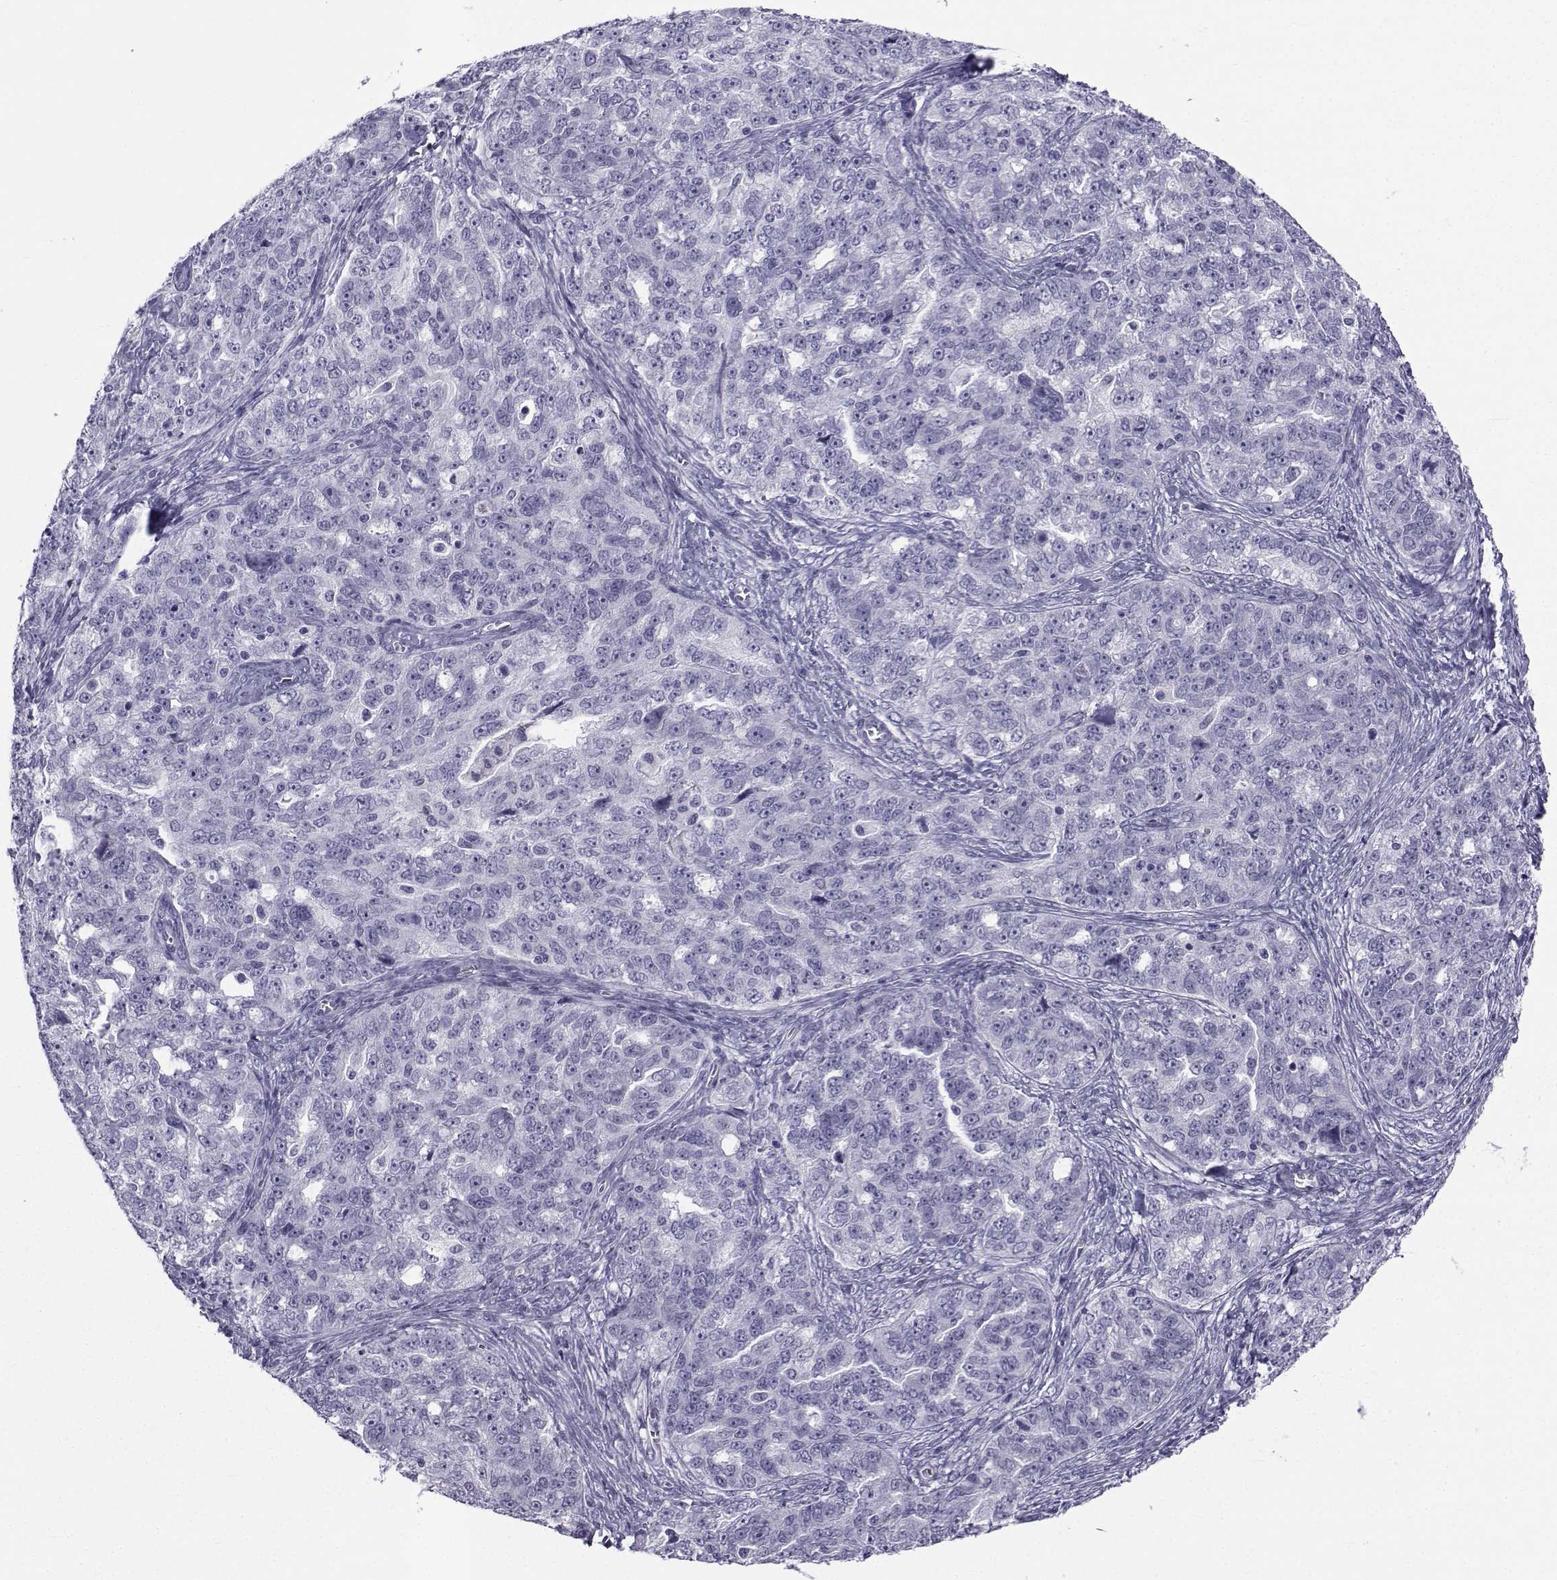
{"staining": {"intensity": "negative", "quantity": "none", "location": "none"}, "tissue": "ovarian cancer", "cell_type": "Tumor cells", "image_type": "cancer", "snomed": [{"axis": "morphology", "description": "Cystadenocarcinoma, serous, NOS"}, {"axis": "topography", "description": "Ovary"}], "caption": "Tumor cells show no significant staining in ovarian cancer (serous cystadenocarcinoma).", "gene": "SPANXD", "patient": {"sex": "female", "age": 51}}